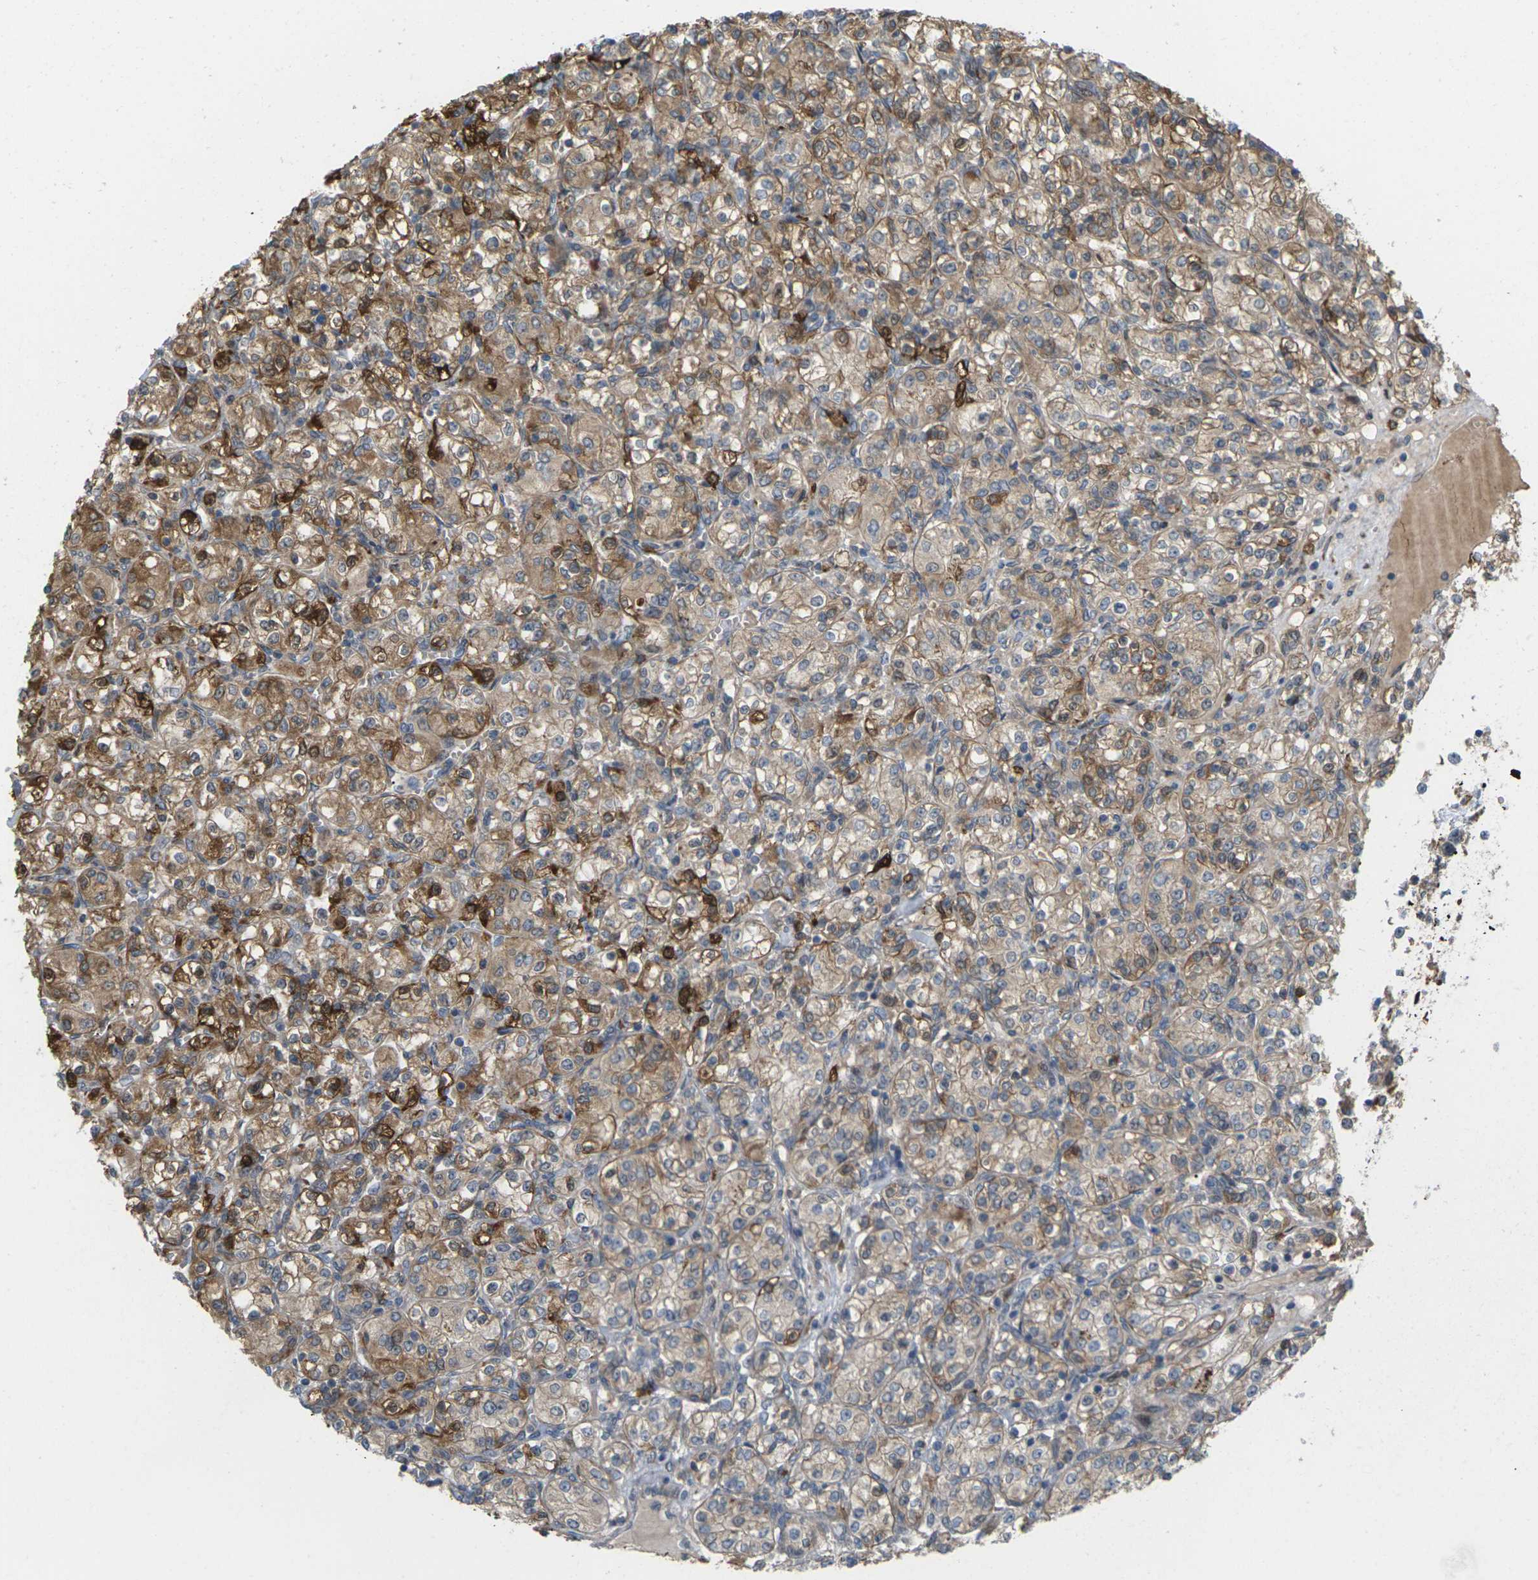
{"staining": {"intensity": "moderate", "quantity": ">75%", "location": "cytoplasmic/membranous"}, "tissue": "renal cancer", "cell_type": "Tumor cells", "image_type": "cancer", "snomed": [{"axis": "morphology", "description": "Adenocarcinoma, NOS"}, {"axis": "topography", "description": "Kidney"}], "caption": "Renal cancer stained with a brown dye shows moderate cytoplasmic/membranous positive expression in about >75% of tumor cells.", "gene": "ROBO1", "patient": {"sex": "male", "age": 77}}